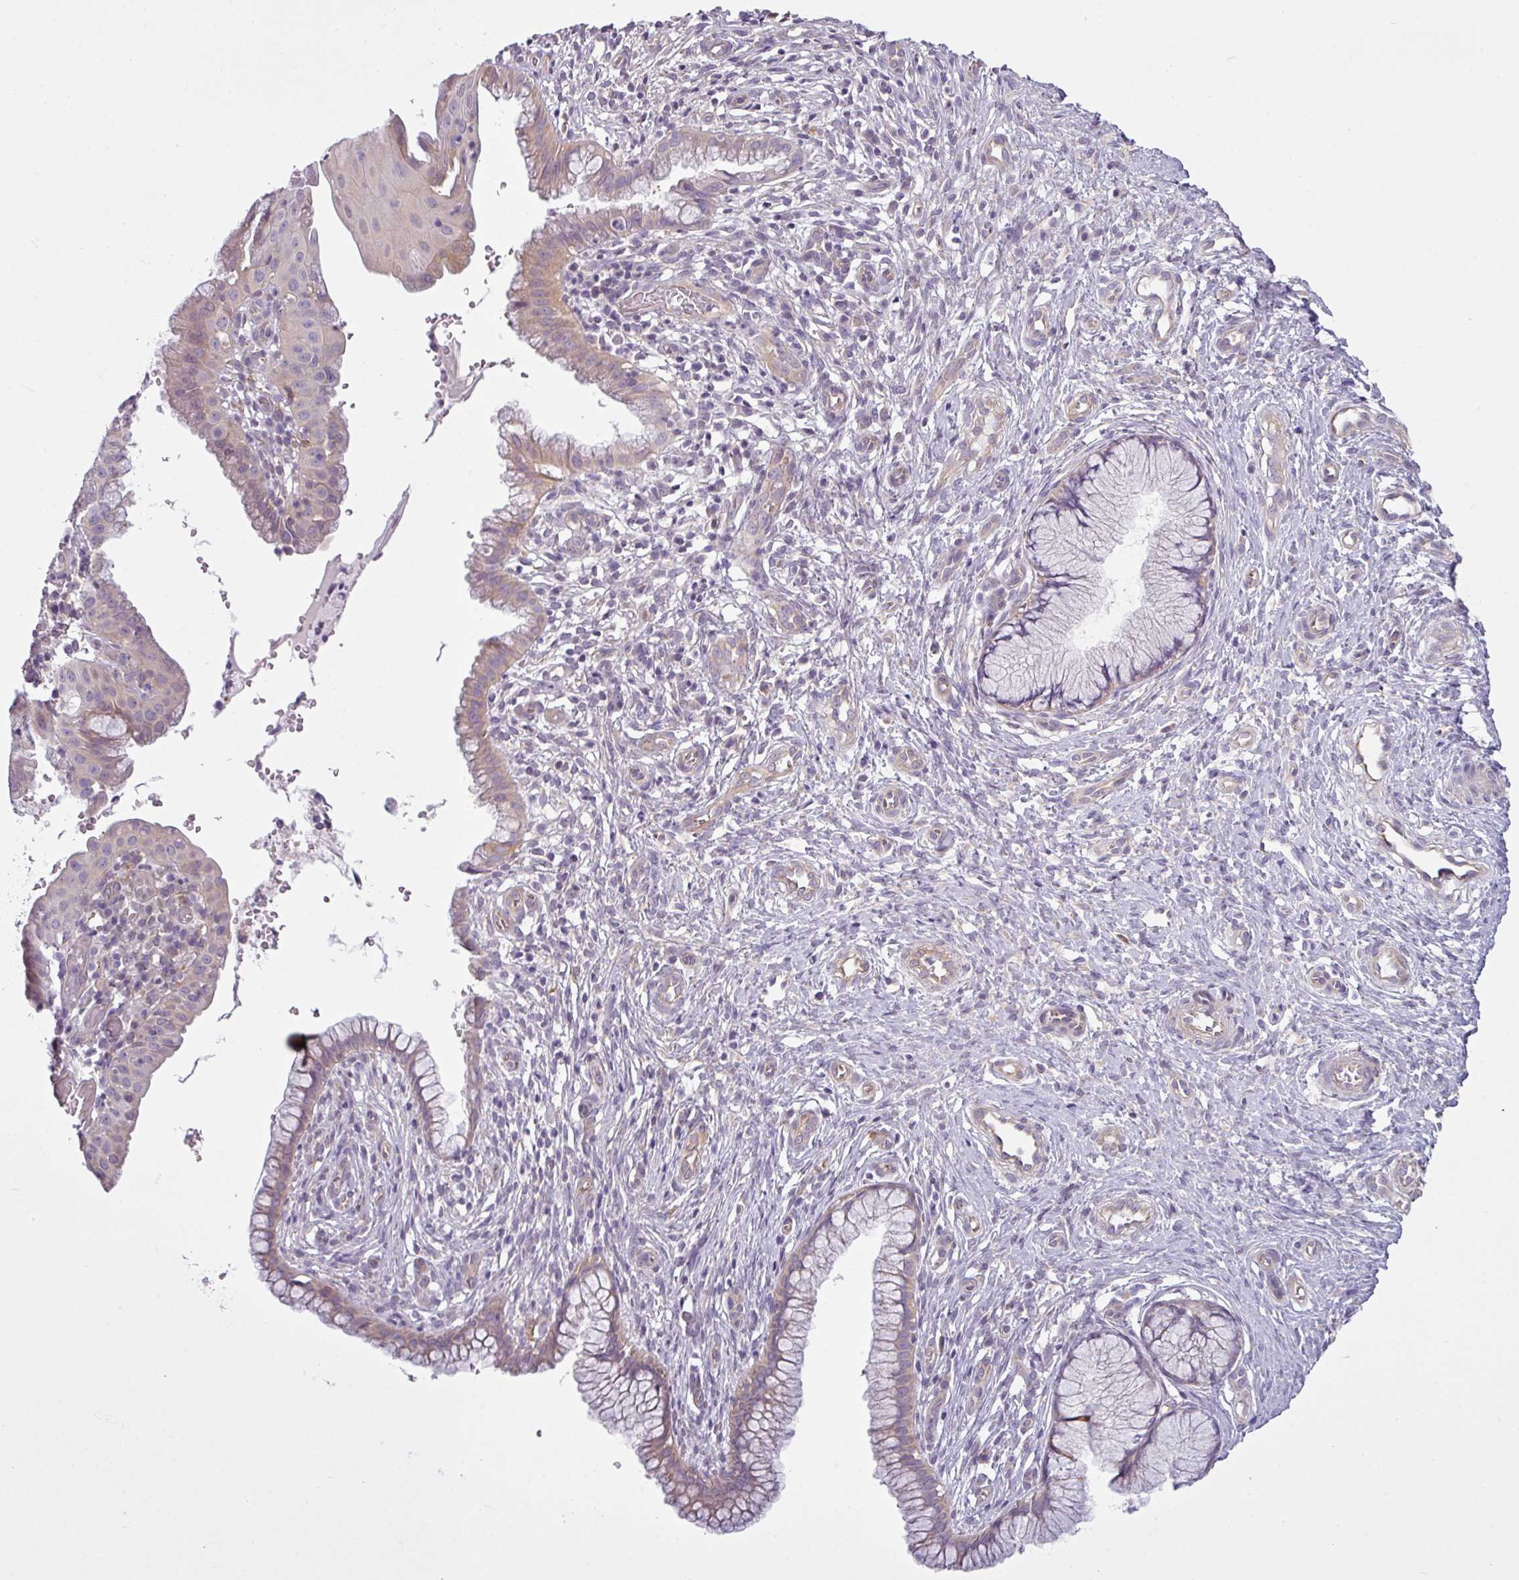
{"staining": {"intensity": "weak", "quantity": ">75%", "location": "cytoplasmic/membranous"}, "tissue": "cervix", "cell_type": "Glandular cells", "image_type": "normal", "snomed": [{"axis": "morphology", "description": "Normal tissue, NOS"}, {"axis": "topography", "description": "Cervix"}], "caption": "IHC (DAB) staining of unremarkable cervix exhibits weak cytoplasmic/membranous protein staining in approximately >75% of glandular cells. (DAB IHC, brown staining for protein, blue staining for nuclei).", "gene": "CAMK2A", "patient": {"sex": "female", "age": 36}}